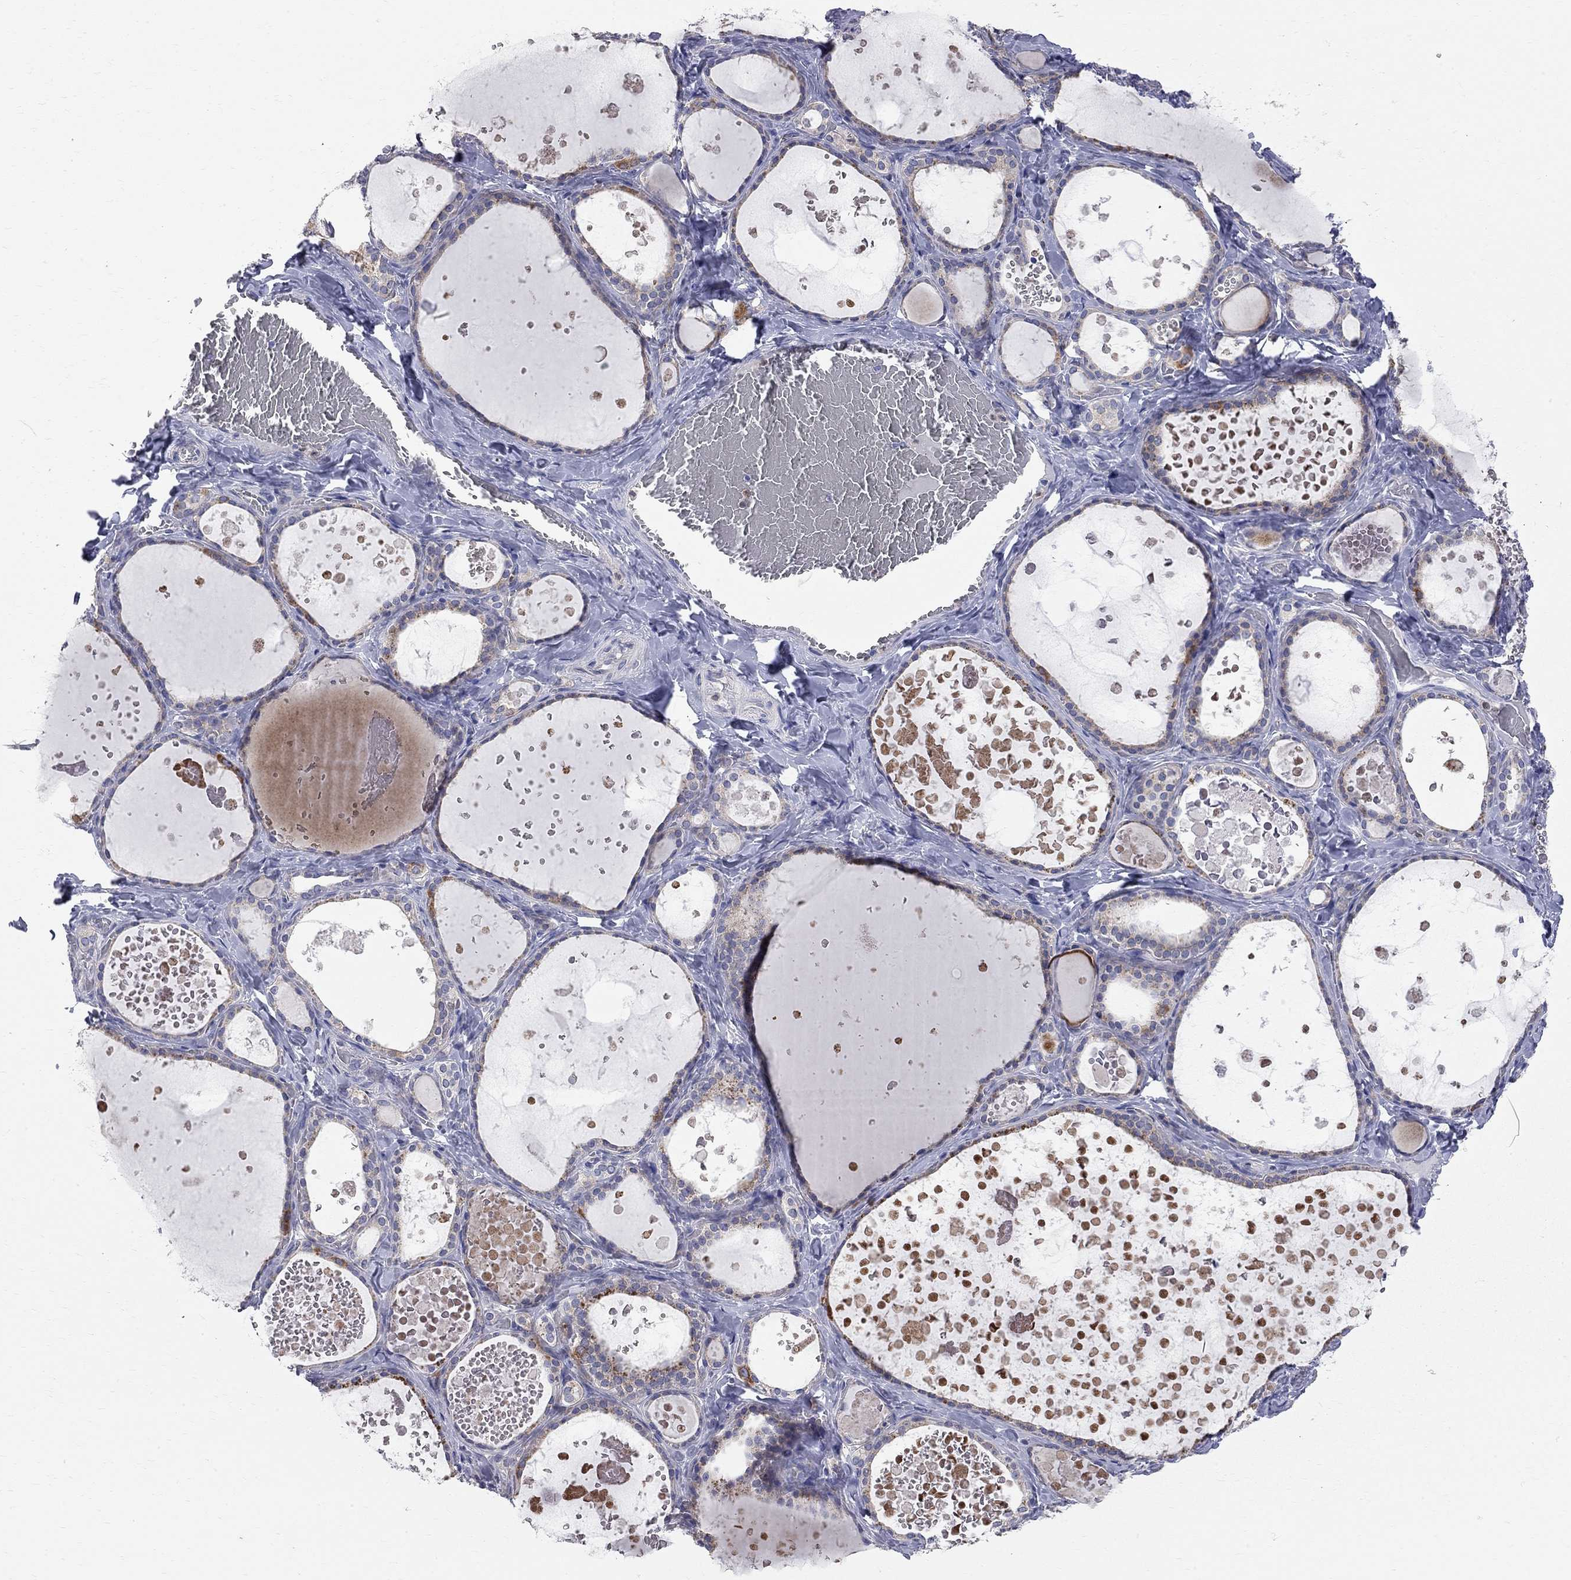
{"staining": {"intensity": "moderate", "quantity": "<25%", "location": "cytoplasmic/membranous"}, "tissue": "thyroid gland", "cell_type": "Glandular cells", "image_type": "normal", "snomed": [{"axis": "morphology", "description": "Normal tissue, NOS"}, {"axis": "topography", "description": "Thyroid gland"}], "caption": "High-power microscopy captured an immunohistochemistry (IHC) histopathology image of normal thyroid gland, revealing moderate cytoplasmic/membranous staining in about <25% of glandular cells. The protein is stained brown, and the nuclei are stained in blue (DAB (3,3'-diaminobenzidine) IHC with brightfield microscopy, high magnification).", "gene": "ACSL1", "patient": {"sex": "female", "age": 56}}